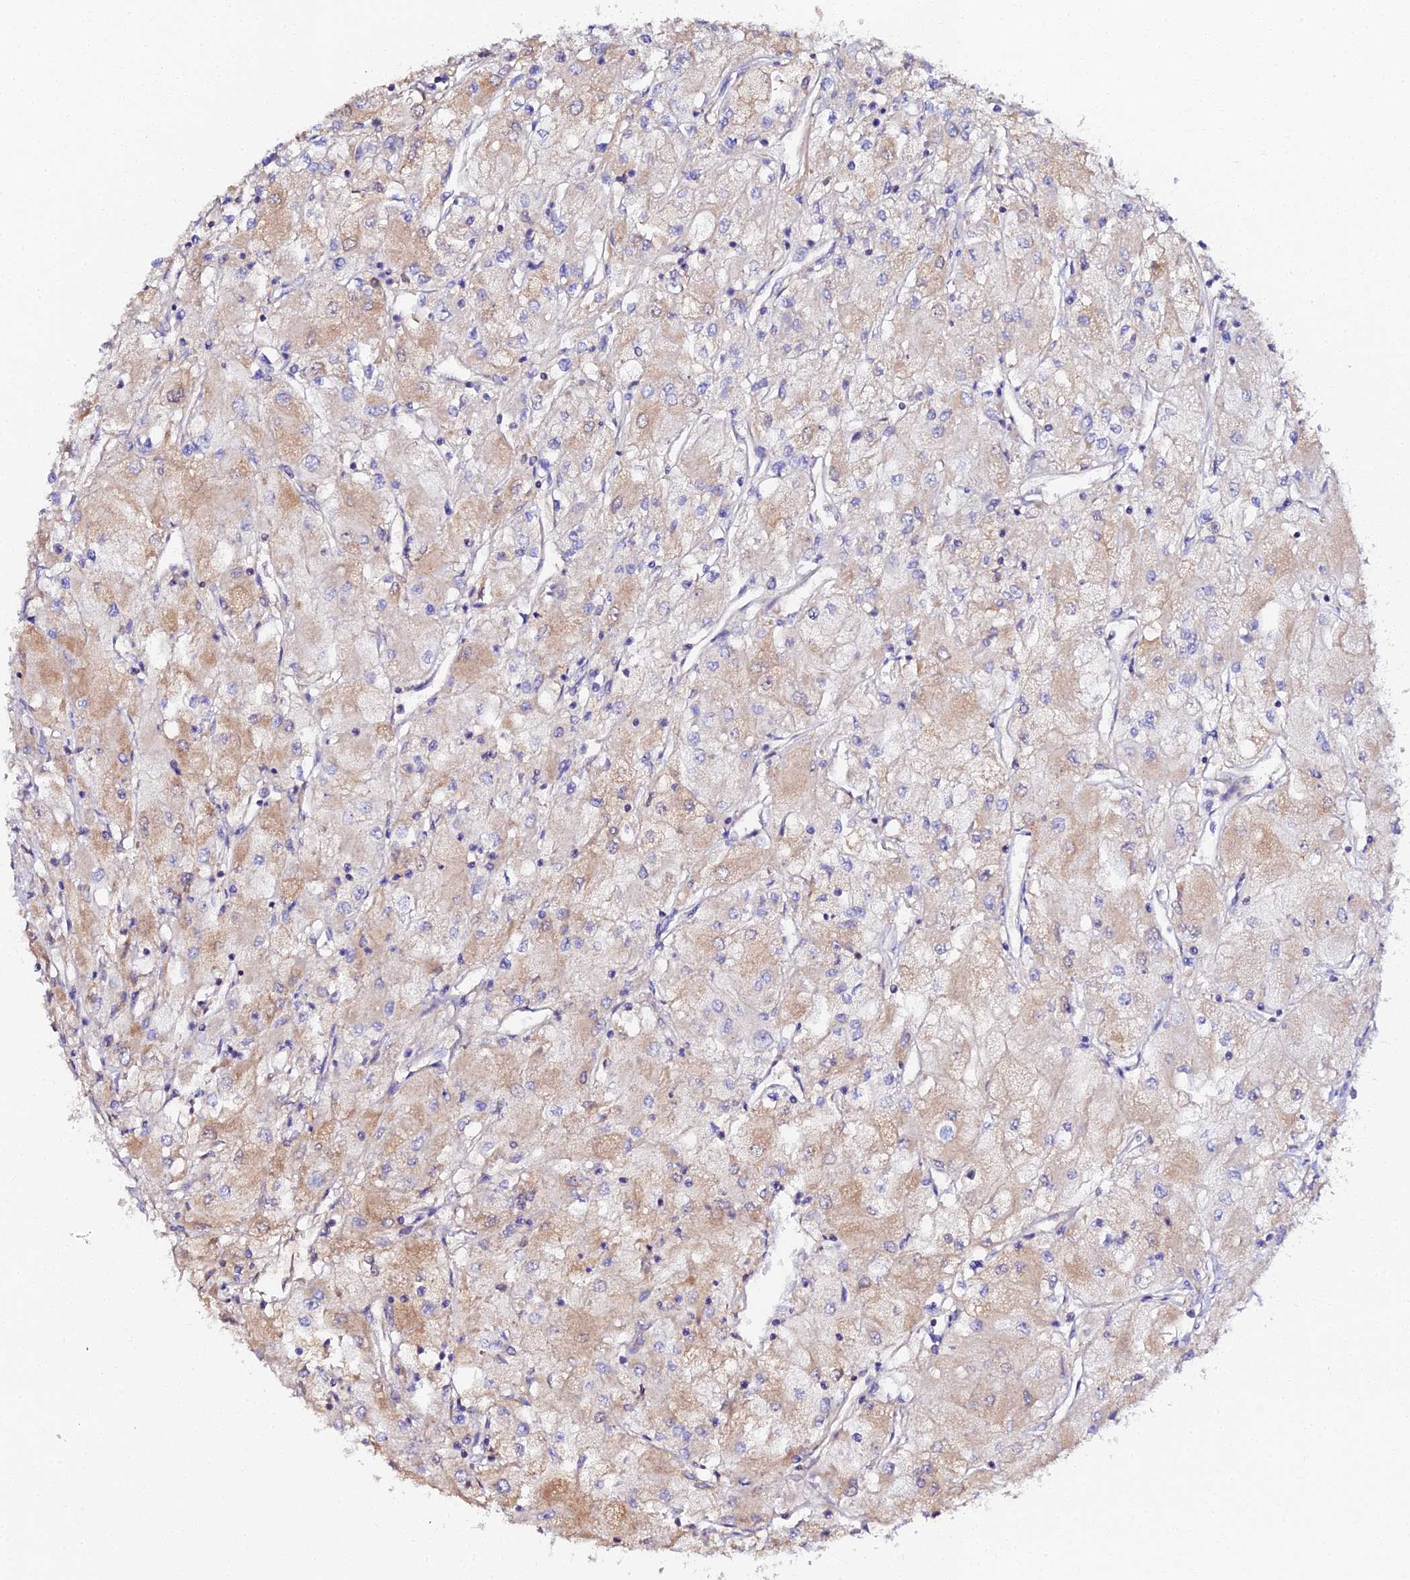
{"staining": {"intensity": "moderate", "quantity": "<25%", "location": "cytoplasmic/membranous"}, "tissue": "renal cancer", "cell_type": "Tumor cells", "image_type": "cancer", "snomed": [{"axis": "morphology", "description": "Adenocarcinoma, NOS"}, {"axis": "topography", "description": "Kidney"}], "caption": "The immunohistochemical stain shows moderate cytoplasmic/membranous expression in tumor cells of adenocarcinoma (renal) tissue.", "gene": "SCX", "patient": {"sex": "male", "age": 80}}